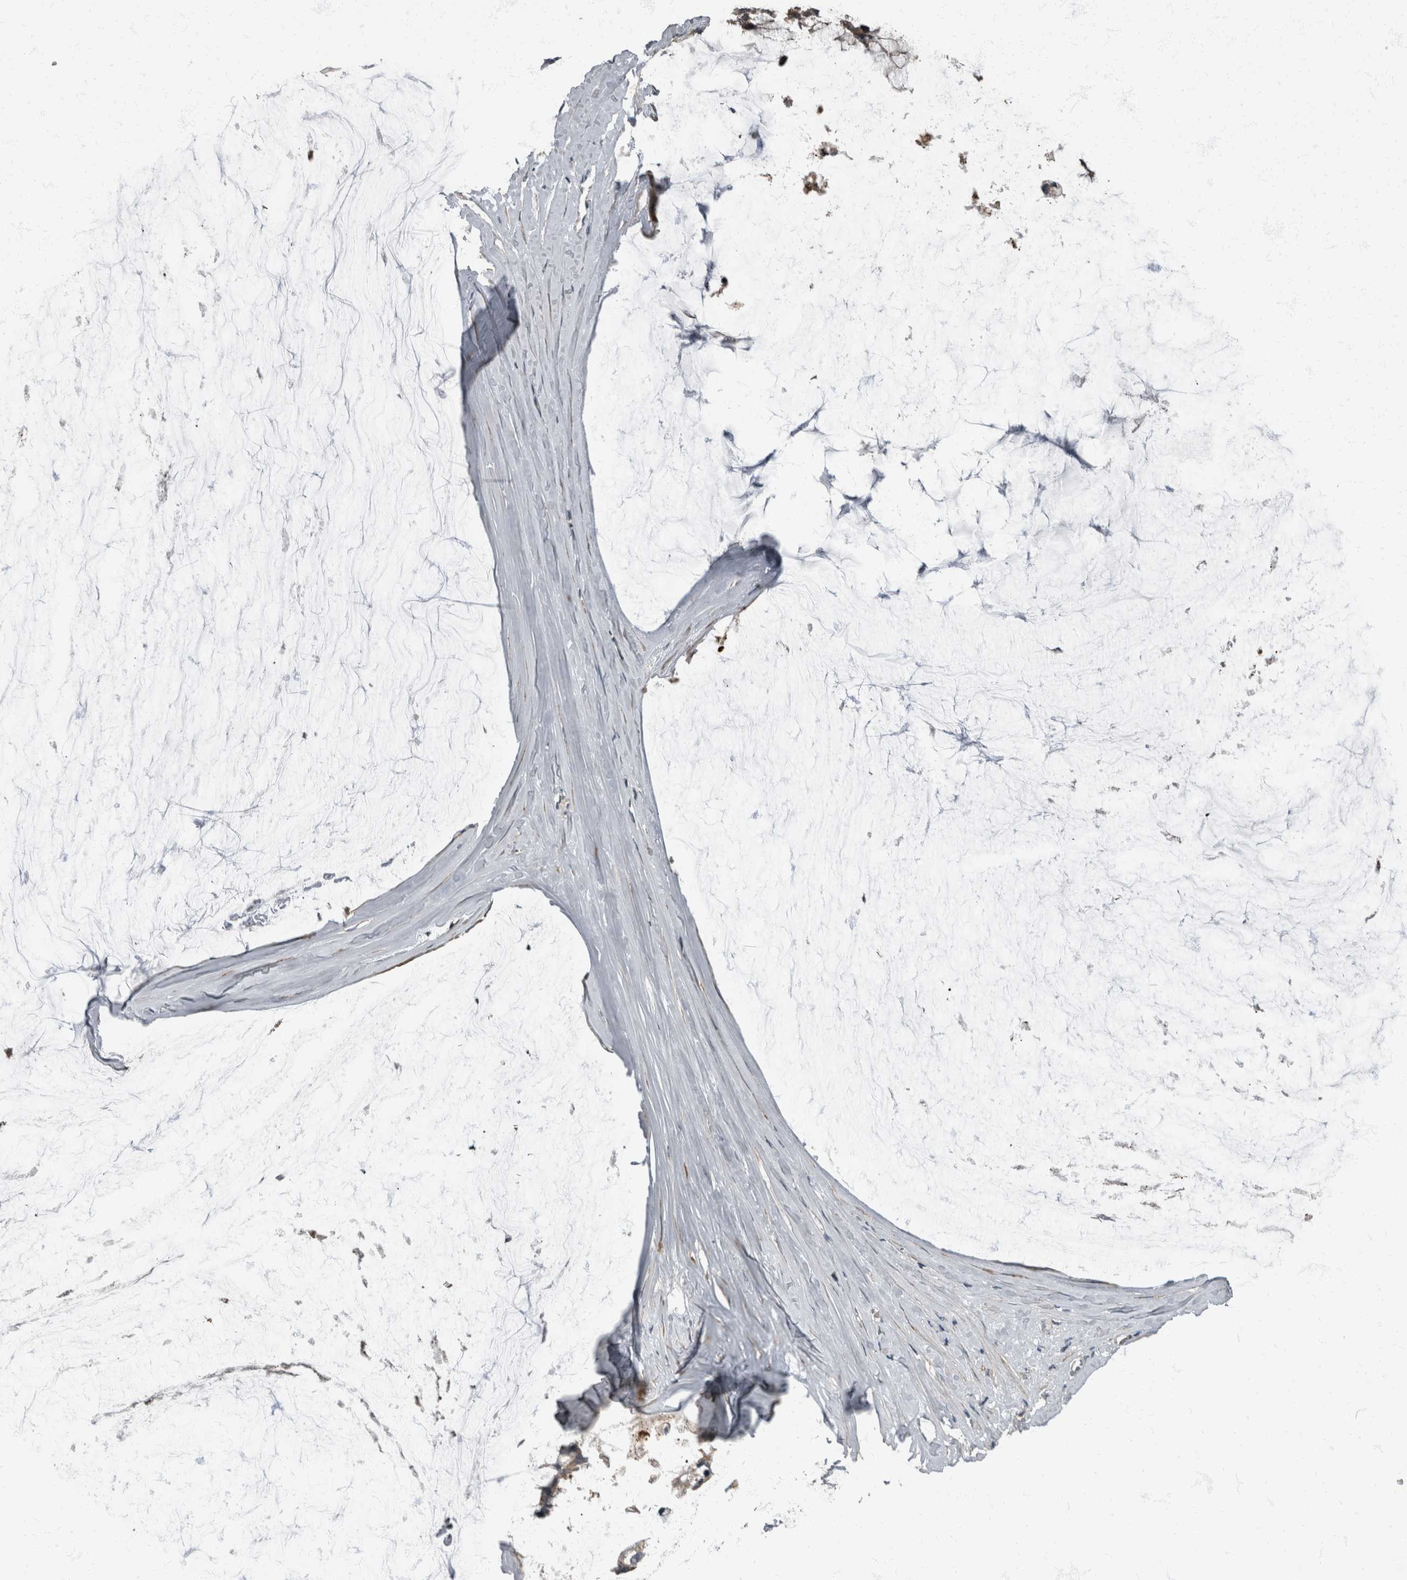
{"staining": {"intensity": "moderate", "quantity": "<25%", "location": "cytoplasmic/membranous"}, "tissue": "ovarian cancer", "cell_type": "Tumor cells", "image_type": "cancer", "snomed": [{"axis": "morphology", "description": "Cystadenocarcinoma, mucinous, NOS"}, {"axis": "topography", "description": "Ovary"}], "caption": "Mucinous cystadenocarcinoma (ovarian) tissue displays moderate cytoplasmic/membranous expression in about <25% of tumor cells, visualized by immunohistochemistry.", "gene": "RABGGTB", "patient": {"sex": "female", "age": 39}}